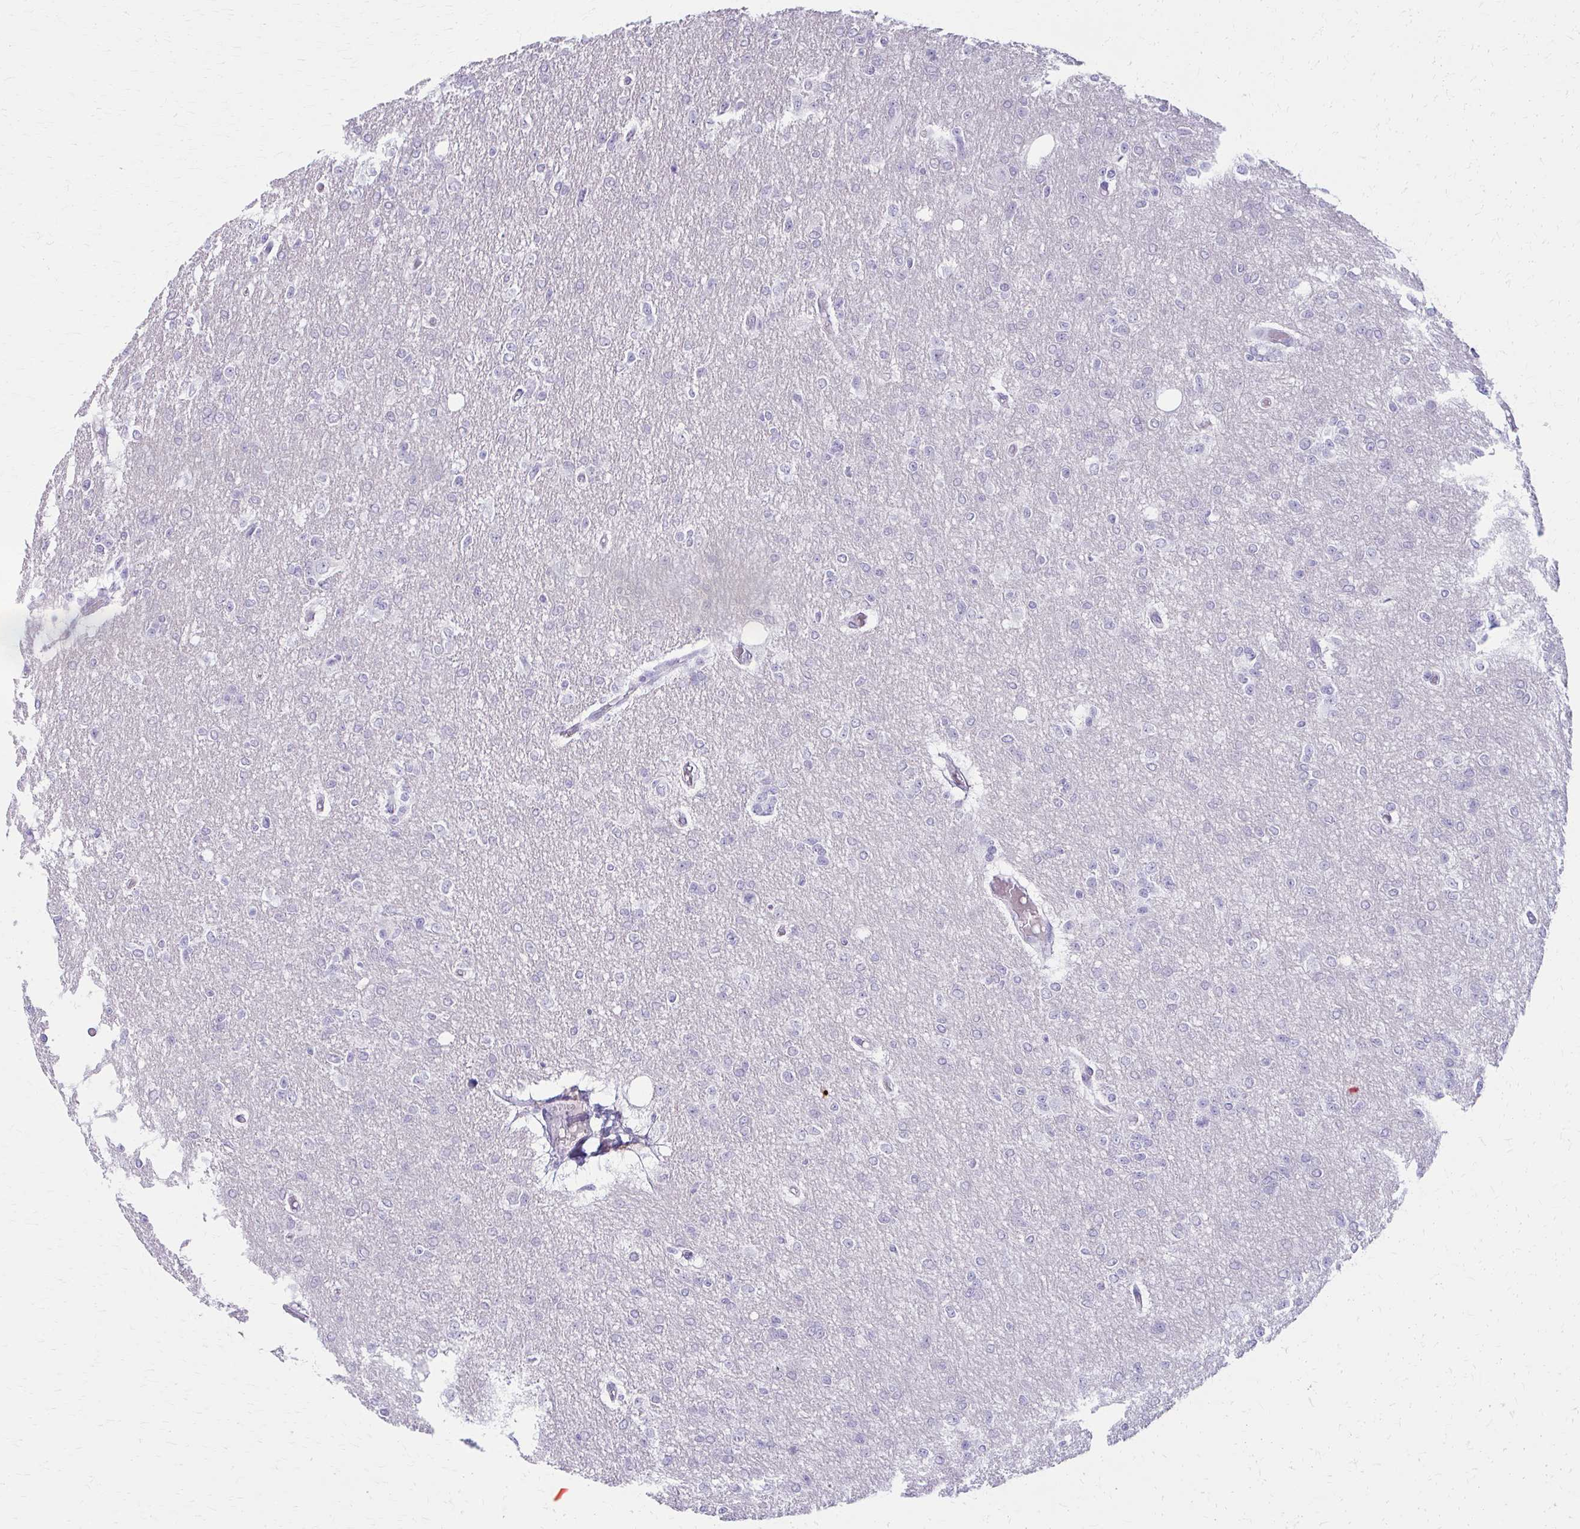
{"staining": {"intensity": "negative", "quantity": "none", "location": "none"}, "tissue": "glioma", "cell_type": "Tumor cells", "image_type": "cancer", "snomed": [{"axis": "morphology", "description": "Glioma, malignant, Low grade"}, {"axis": "topography", "description": "Brain"}], "caption": "Tumor cells show no significant protein positivity in malignant glioma (low-grade).", "gene": "LDLRAP1", "patient": {"sex": "male", "age": 26}}